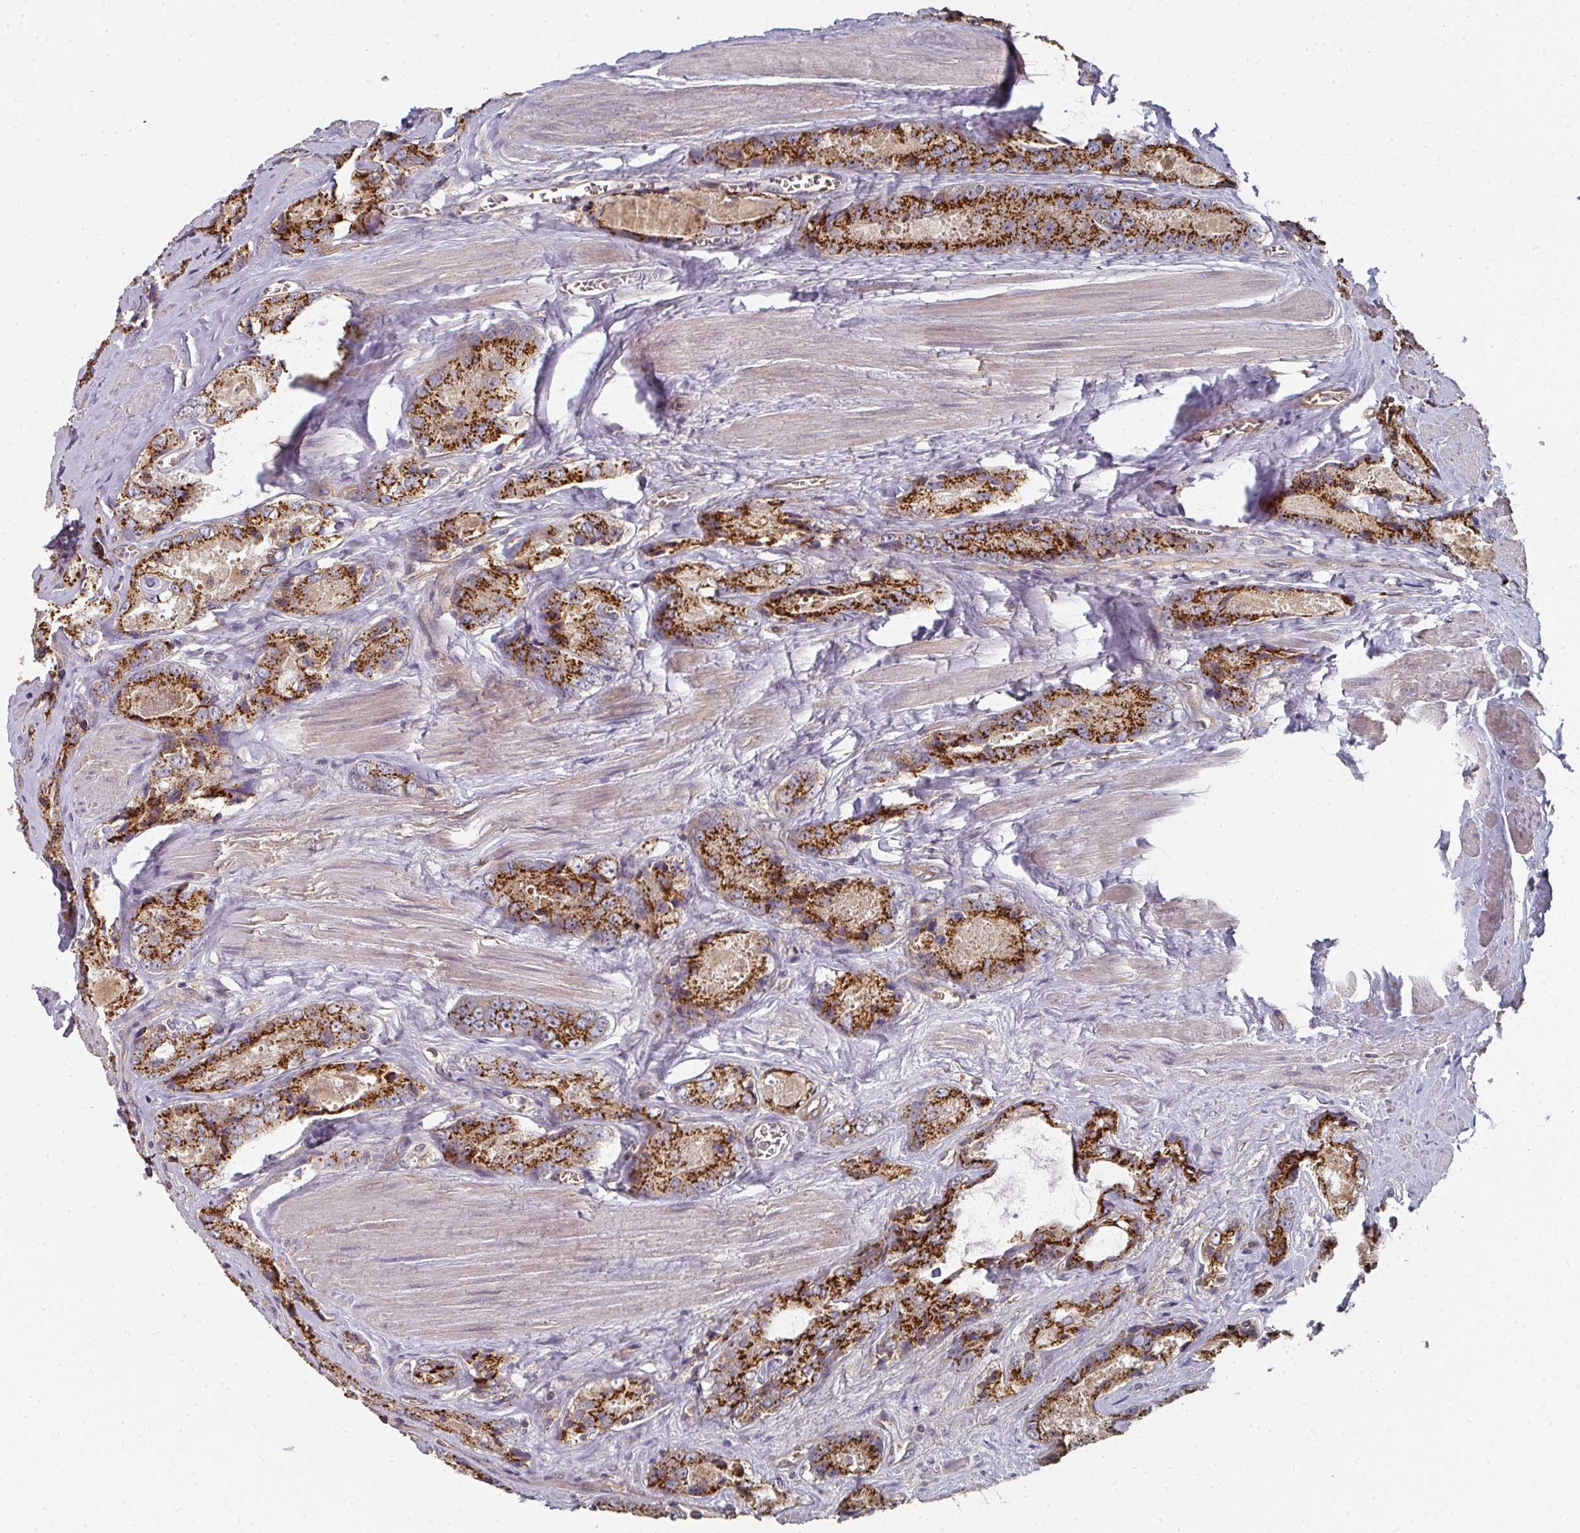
{"staining": {"intensity": "strong", "quantity": ">75%", "location": "cytoplasmic/membranous"}, "tissue": "prostate cancer", "cell_type": "Tumor cells", "image_type": "cancer", "snomed": [{"axis": "morphology", "description": "Adenocarcinoma, Low grade"}, {"axis": "topography", "description": "Prostate"}], "caption": "Protein staining reveals strong cytoplasmic/membranous expression in approximately >75% of tumor cells in adenocarcinoma (low-grade) (prostate).", "gene": "EDEM2", "patient": {"sex": "male", "age": 68}}